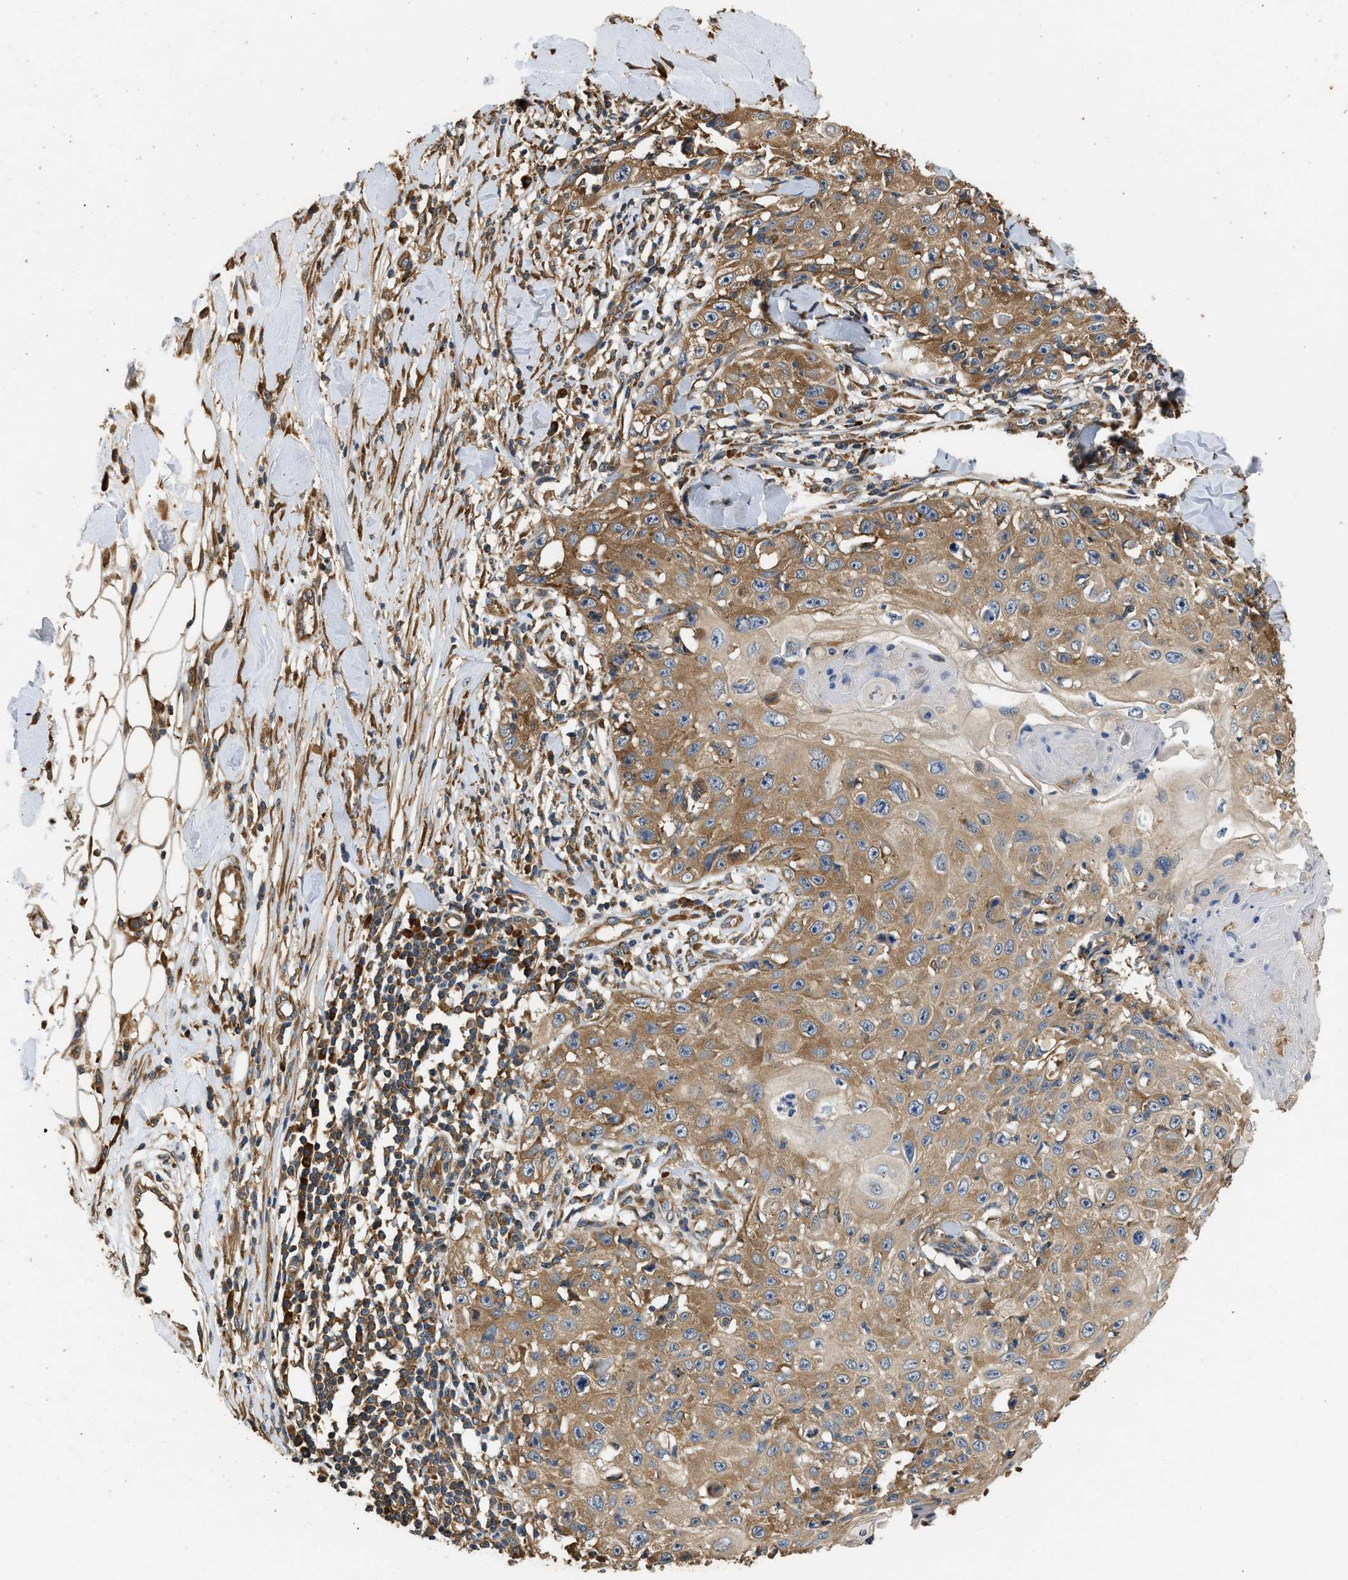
{"staining": {"intensity": "moderate", "quantity": ">75%", "location": "cytoplasmic/membranous"}, "tissue": "skin cancer", "cell_type": "Tumor cells", "image_type": "cancer", "snomed": [{"axis": "morphology", "description": "Squamous cell carcinoma, NOS"}, {"axis": "topography", "description": "Skin"}], "caption": "Protein expression analysis of human skin cancer (squamous cell carcinoma) reveals moderate cytoplasmic/membranous staining in about >75% of tumor cells.", "gene": "SLC36A4", "patient": {"sex": "male", "age": 86}}